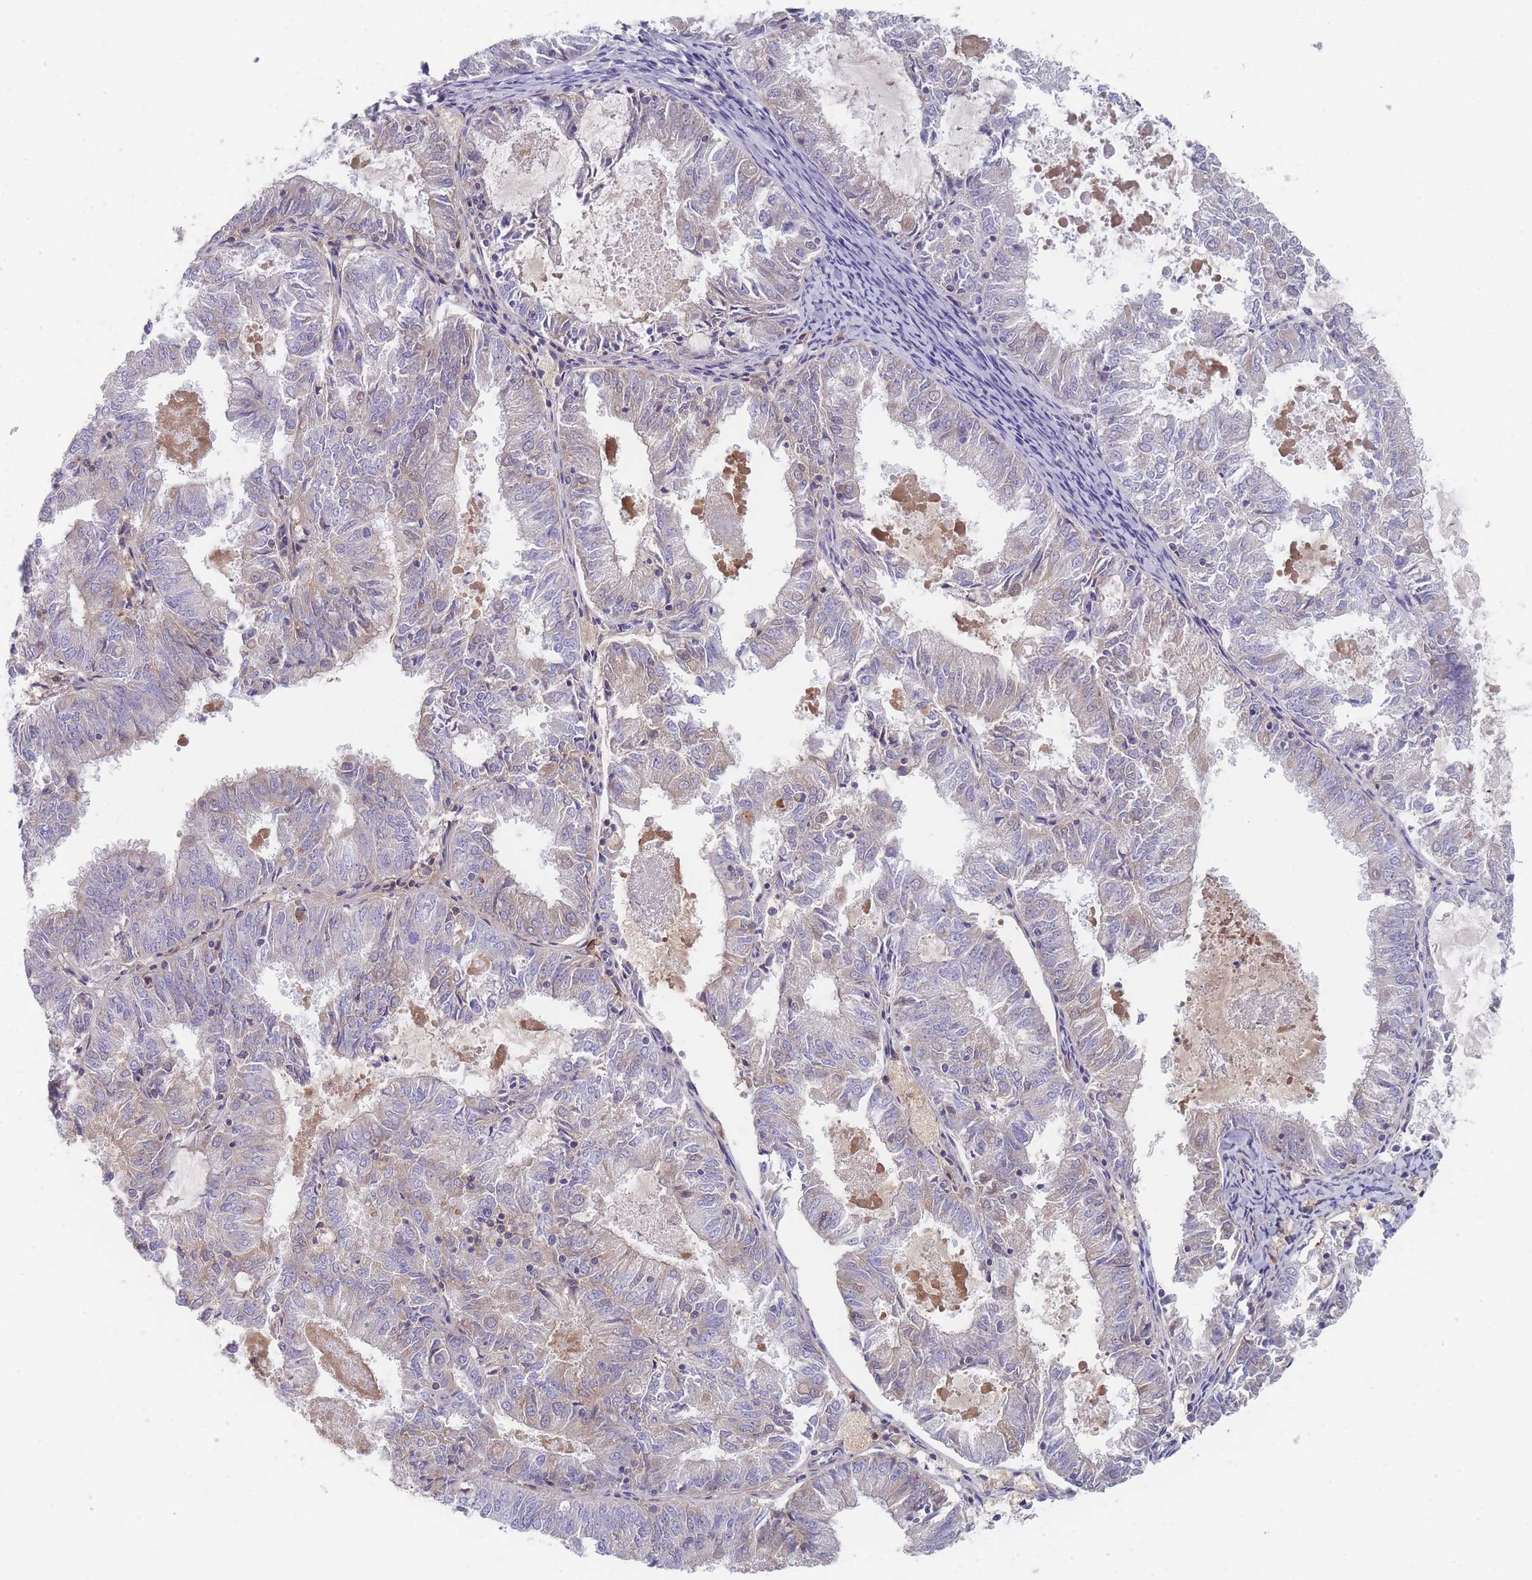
{"staining": {"intensity": "negative", "quantity": "none", "location": "none"}, "tissue": "endometrial cancer", "cell_type": "Tumor cells", "image_type": "cancer", "snomed": [{"axis": "morphology", "description": "Adenocarcinoma, NOS"}, {"axis": "topography", "description": "Endometrium"}], "caption": "The image reveals no staining of tumor cells in adenocarcinoma (endometrial).", "gene": "SCCPDH", "patient": {"sex": "female", "age": 57}}